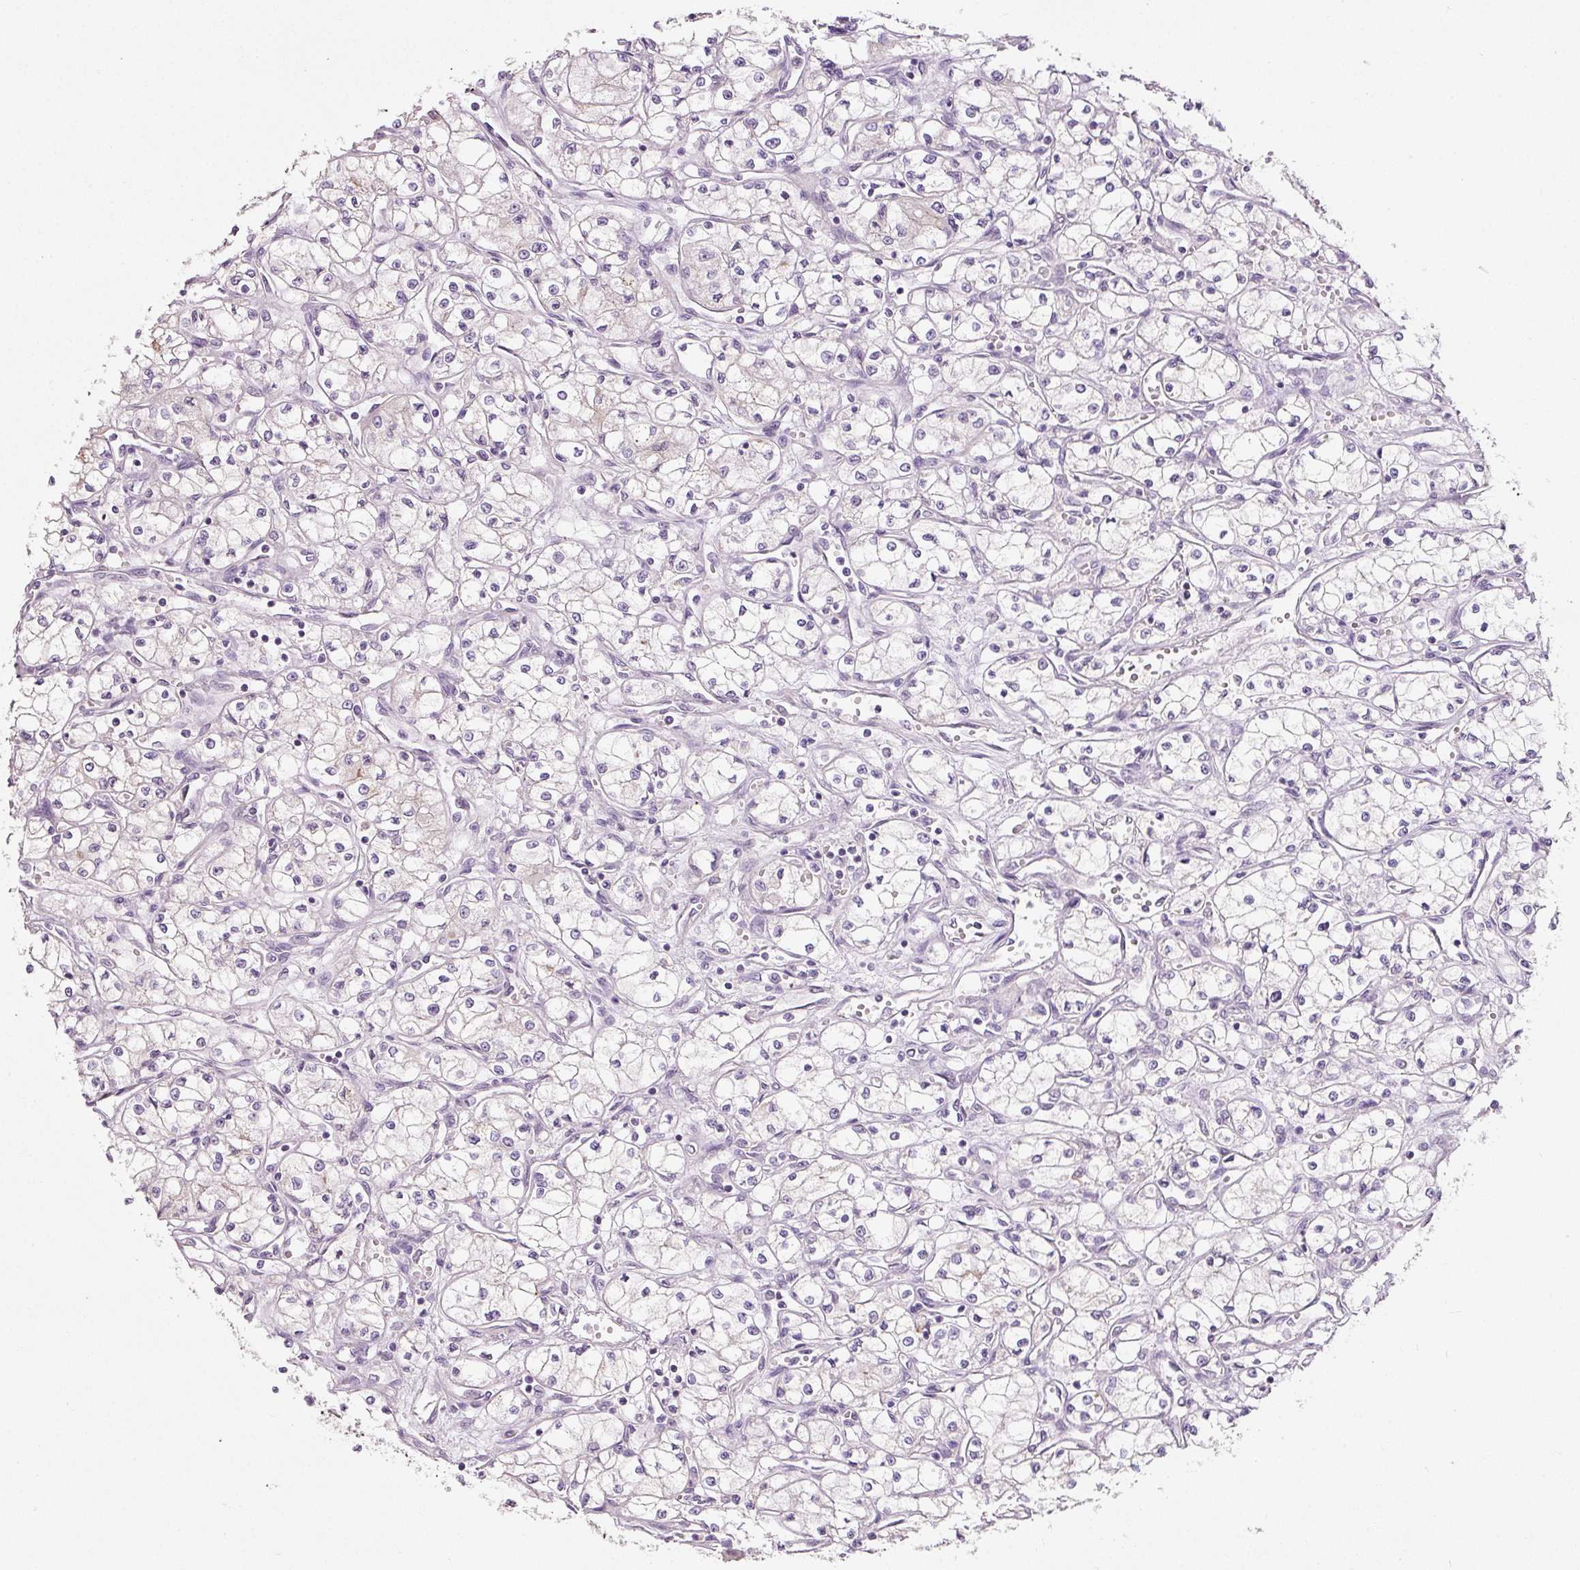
{"staining": {"intensity": "negative", "quantity": "none", "location": "none"}, "tissue": "renal cancer", "cell_type": "Tumor cells", "image_type": "cancer", "snomed": [{"axis": "morphology", "description": "Normal tissue, NOS"}, {"axis": "morphology", "description": "Adenocarcinoma, NOS"}, {"axis": "topography", "description": "Kidney"}], "caption": "This is a image of immunohistochemistry staining of renal adenocarcinoma, which shows no staining in tumor cells.", "gene": "TMEM37", "patient": {"sex": "male", "age": 59}}